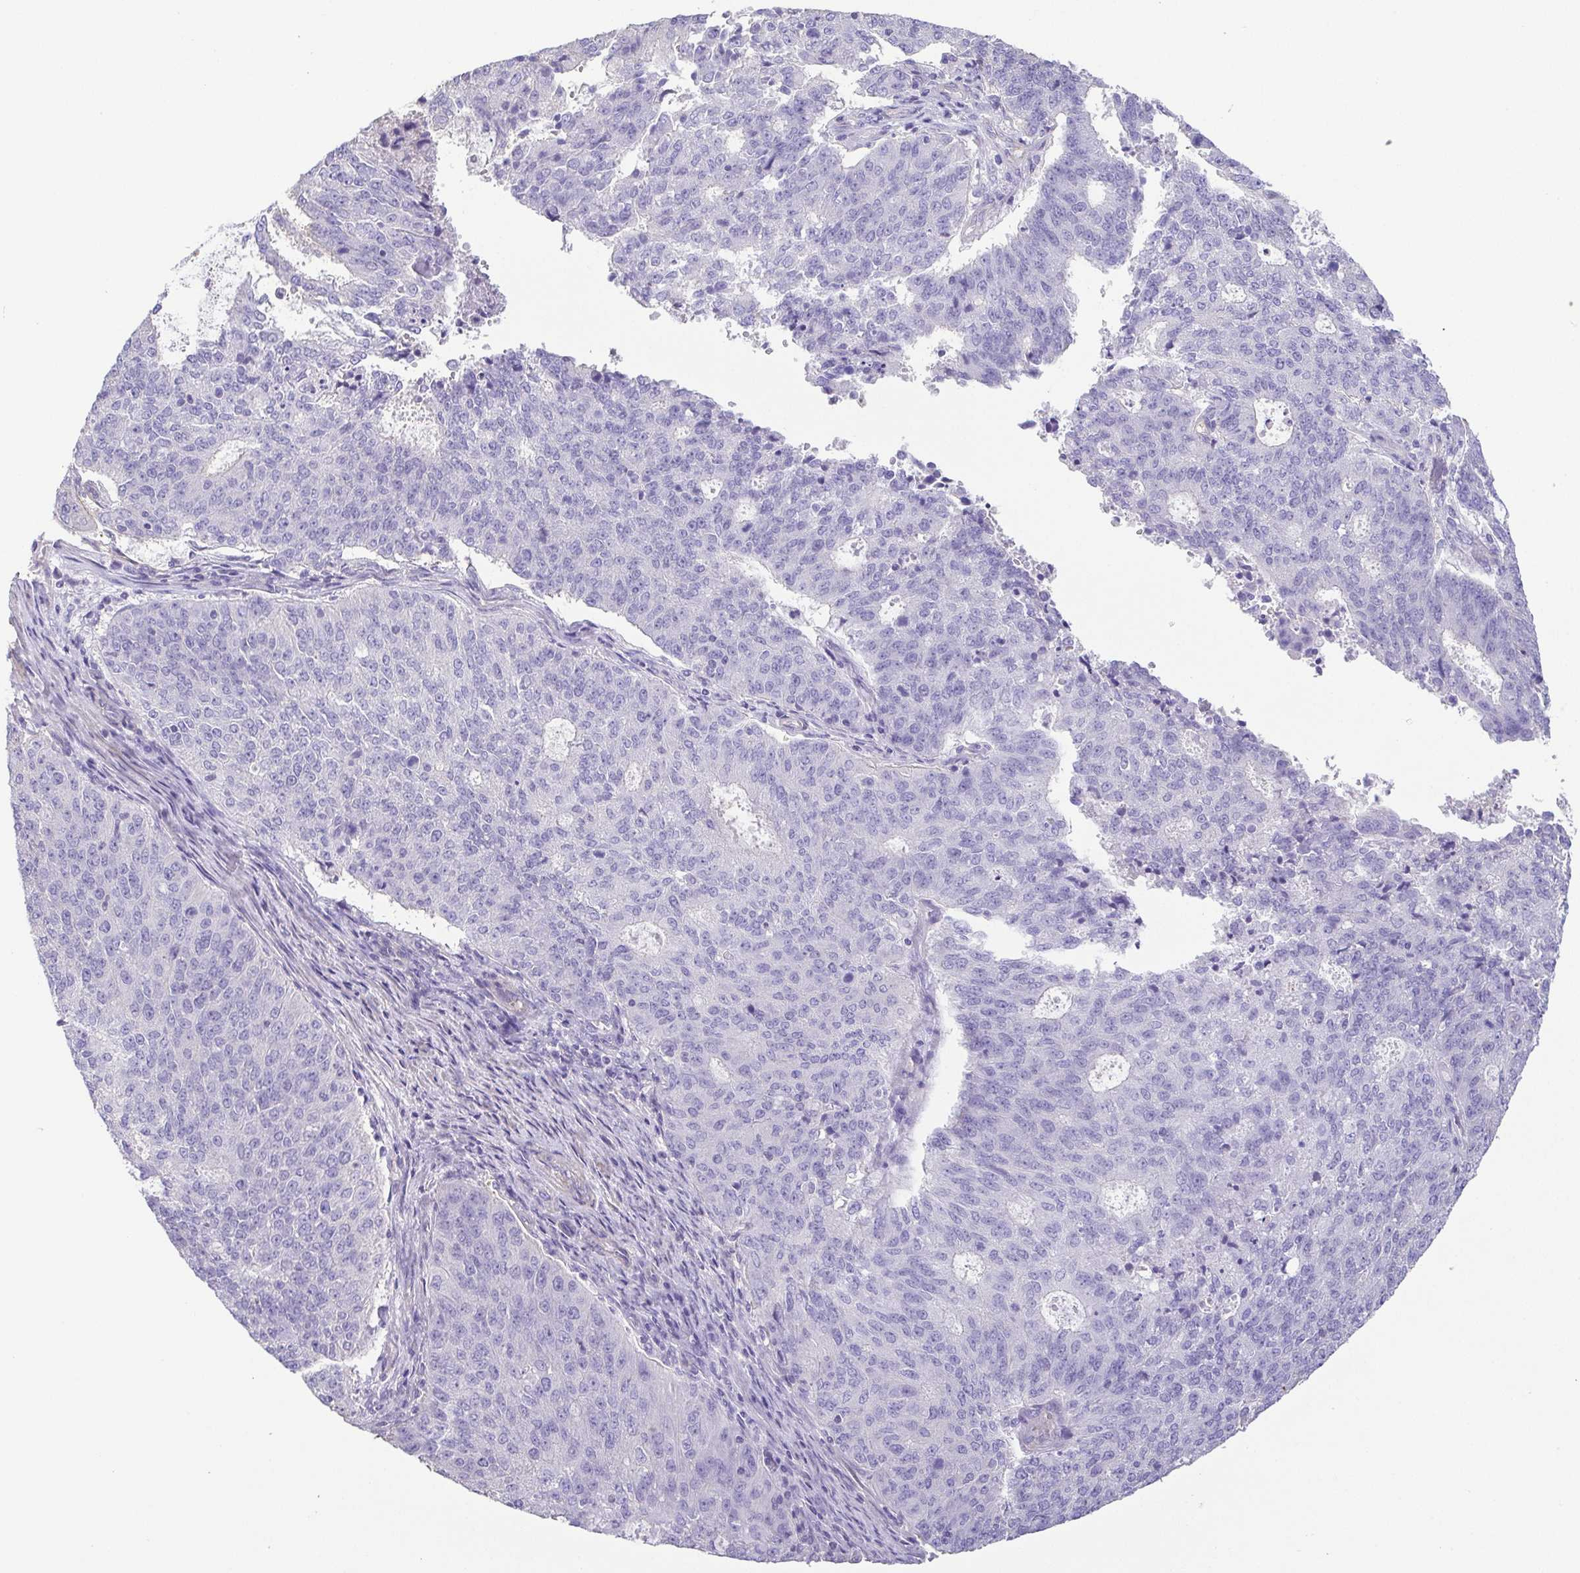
{"staining": {"intensity": "negative", "quantity": "none", "location": "none"}, "tissue": "endometrial cancer", "cell_type": "Tumor cells", "image_type": "cancer", "snomed": [{"axis": "morphology", "description": "Adenocarcinoma, NOS"}, {"axis": "topography", "description": "Endometrium"}], "caption": "DAB immunohistochemical staining of endometrial cancer reveals no significant staining in tumor cells. (Immunohistochemistry, brightfield microscopy, high magnification).", "gene": "MYL6", "patient": {"sex": "female", "age": 82}}